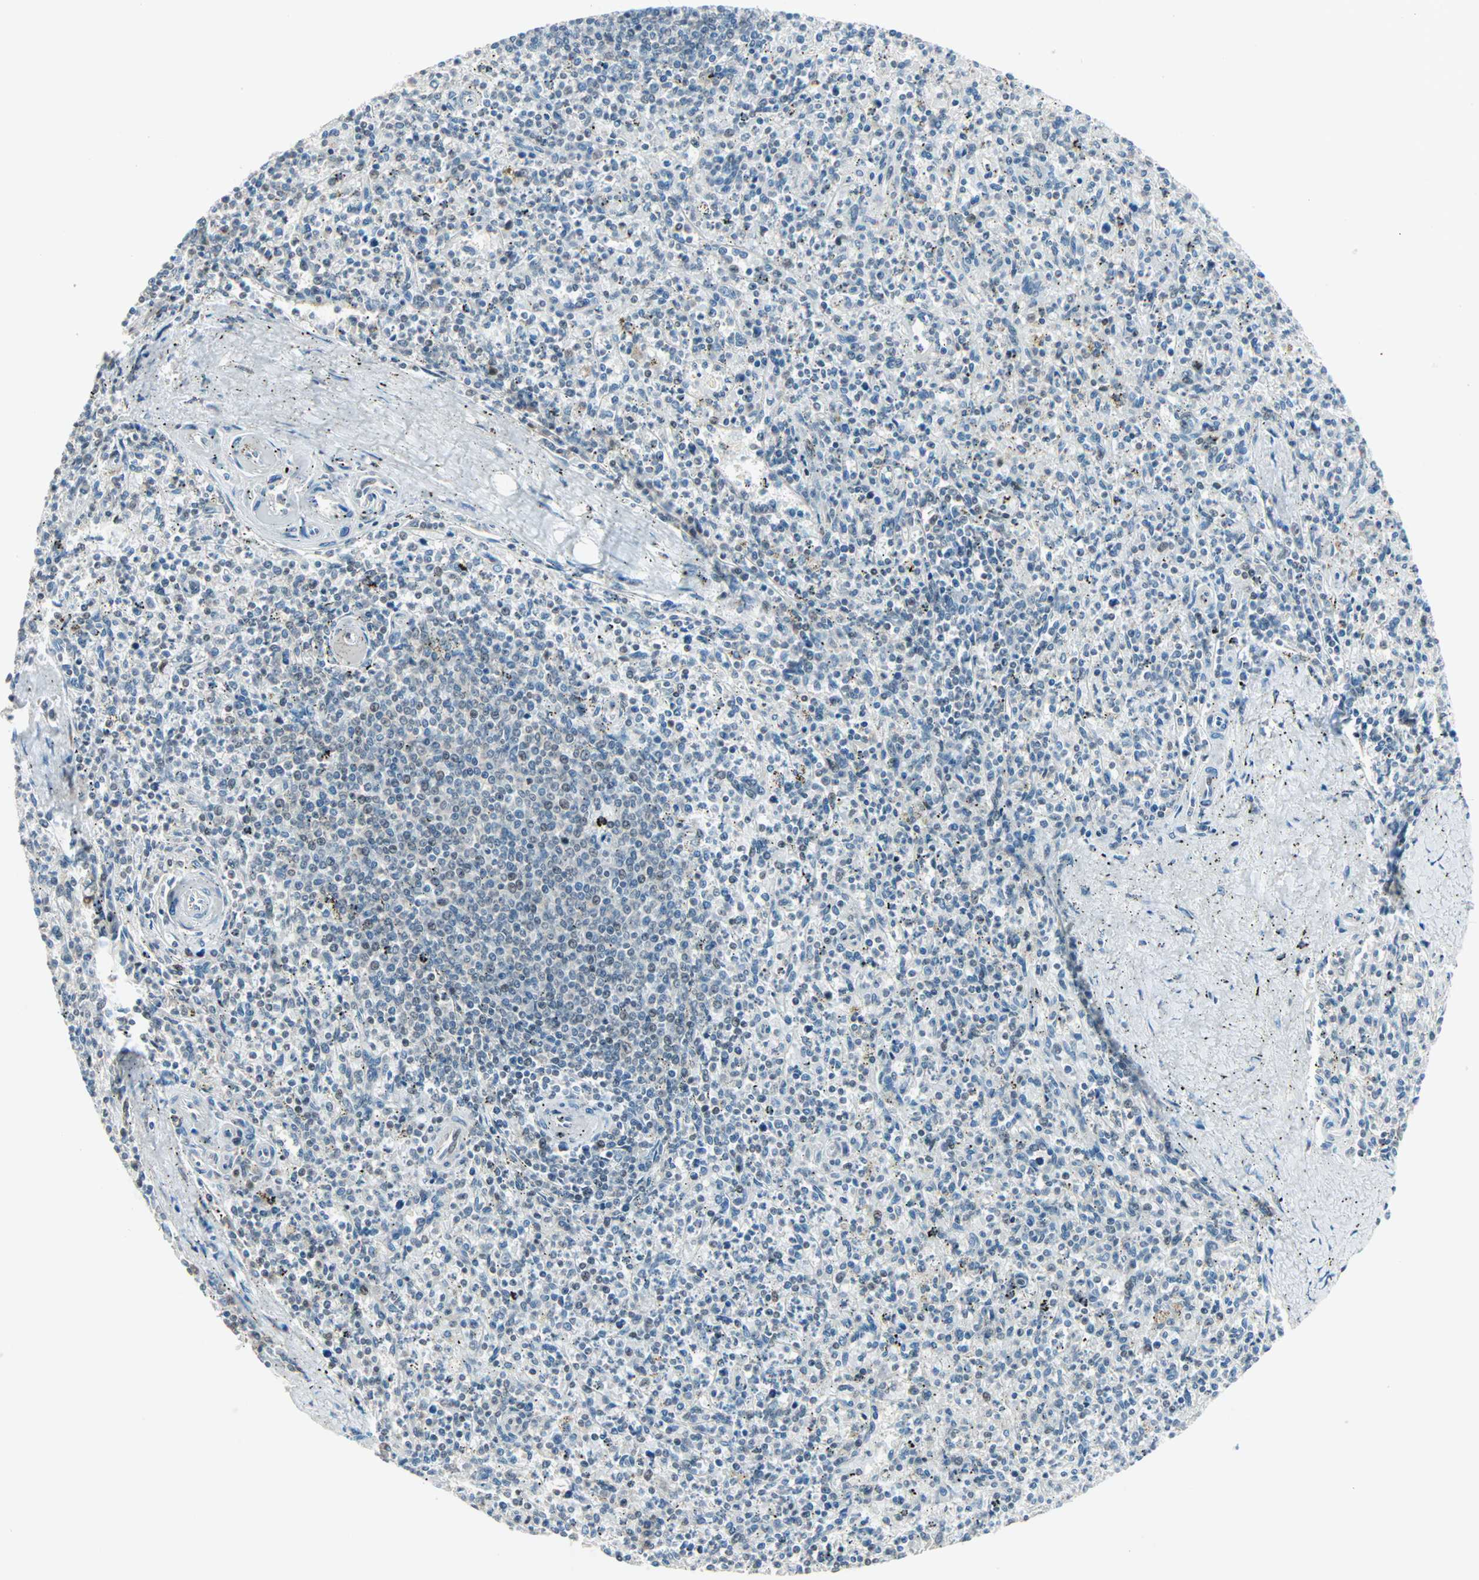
{"staining": {"intensity": "moderate", "quantity": "<25%", "location": "nuclear"}, "tissue": "spleen", "cell_type": "Cells in red pulp", "image_type": "normal", "snomed": [{"axis": "morphology", "description": "Normal tissue, NOS"}, {"axis": "topography", "description": "Spleen"}], "caption": "This histopathology image exhibits immunohistochemistry (IHC) staining of benign human spleen, with low moderate nuclear expression in about <25% of cells in red pulp.", "gene": "CBX4", "patient": {"sex": "male", "age": 72}}